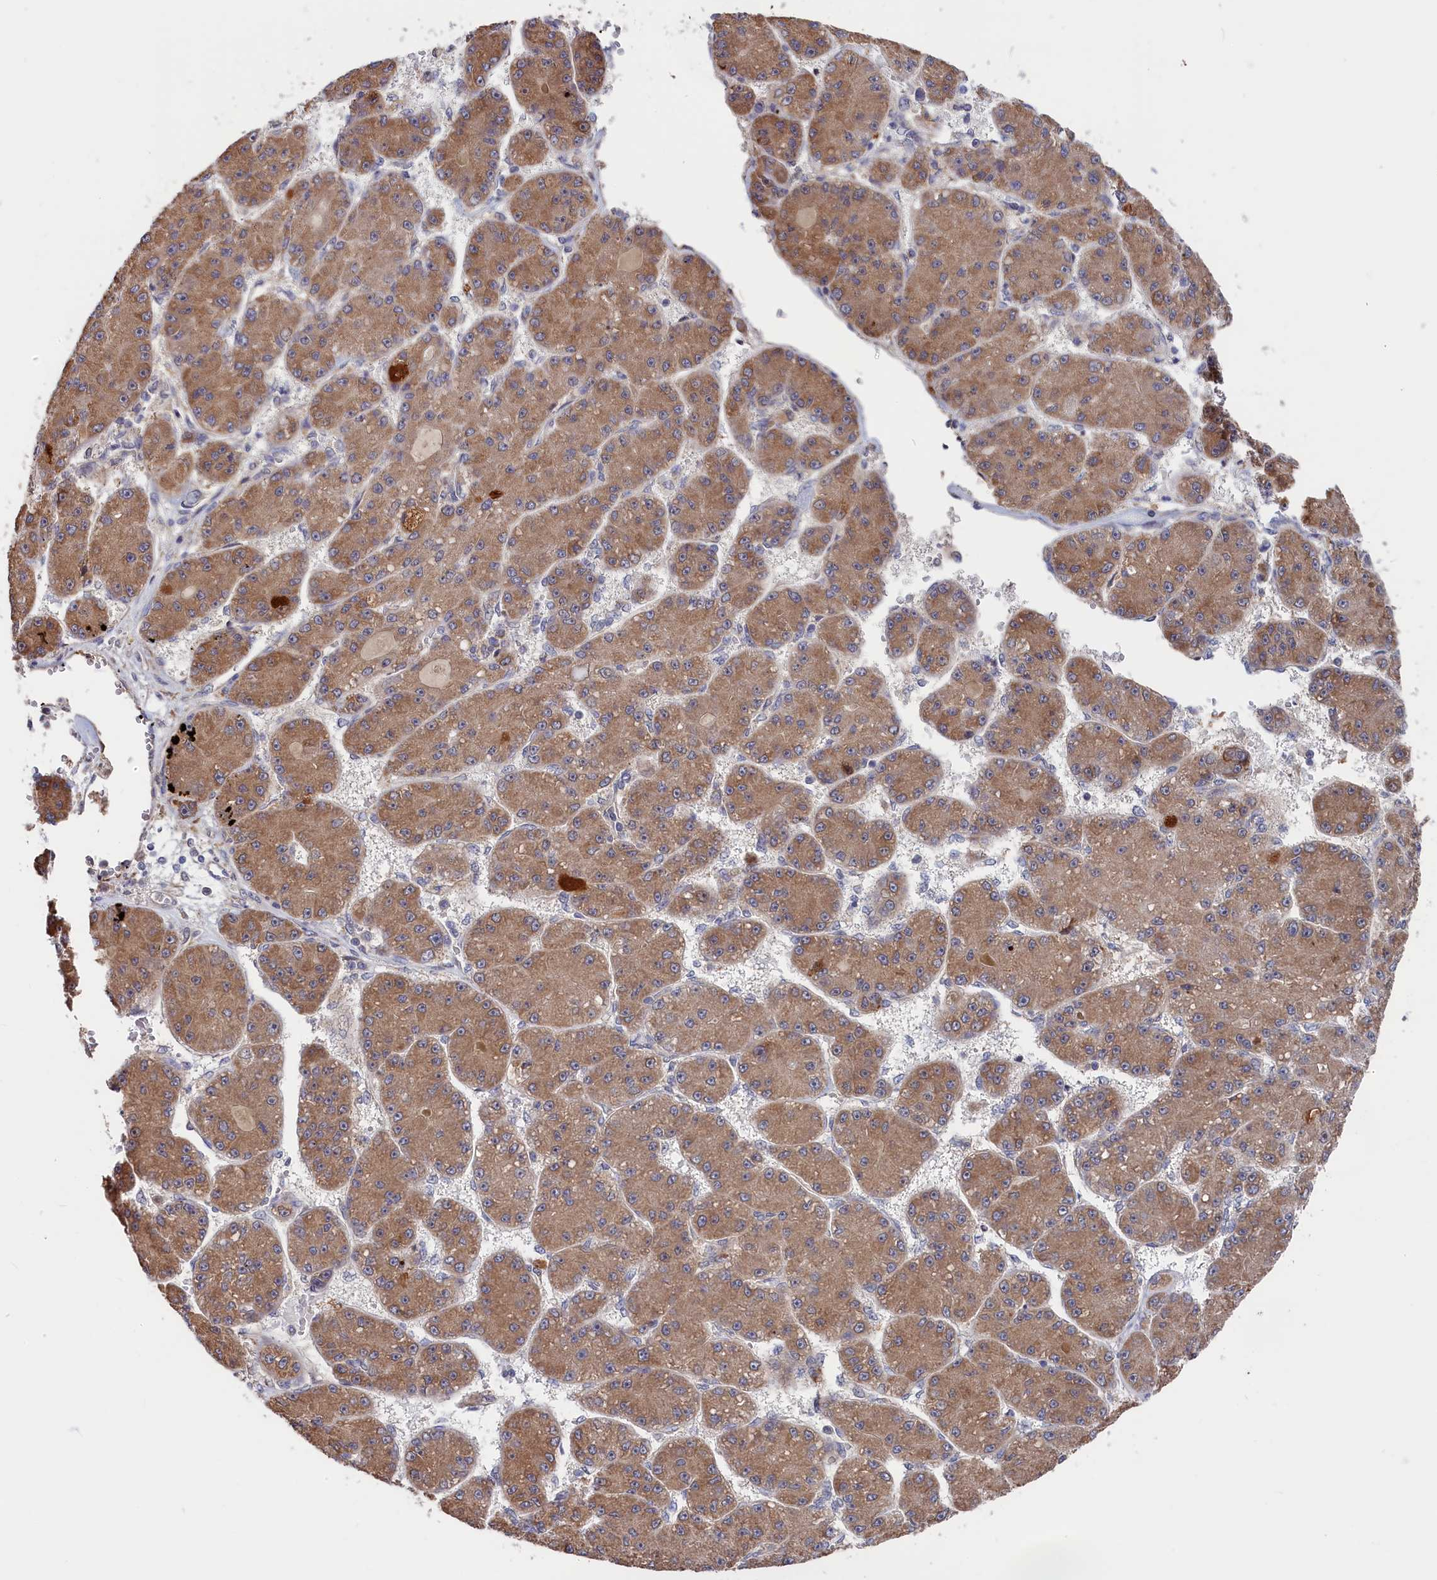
{"staining": {"intensity": "moderate", "quantity": ">75%", "location": "cytoplasmic/membranous"}, "tissue": "liver cancer", "cell_type": "Tumor cells", "image_type": "cancer", "snomed": [{"axis": "morphology", "description": "Carcinoma, Hepatocellular, NOS"}, {"axis": "topography", "description": "Liver"}], "caption": "Immunohistochemistry staining of hepatocellular carcinoma (liver), which reveals medium levels of moderate cytoplasmic/membranous positivity in about >75% of tumor cells indicating moderate cytoplasmic/membranous protein expression. The staining was performed using DAB (3,3'-diaminobenzidine) (brown) for protein detection and nuclei were counterstained in hematoxylin (blue).", "gene": "CEP44", "patient": {"sex": "male", "age": 67}}